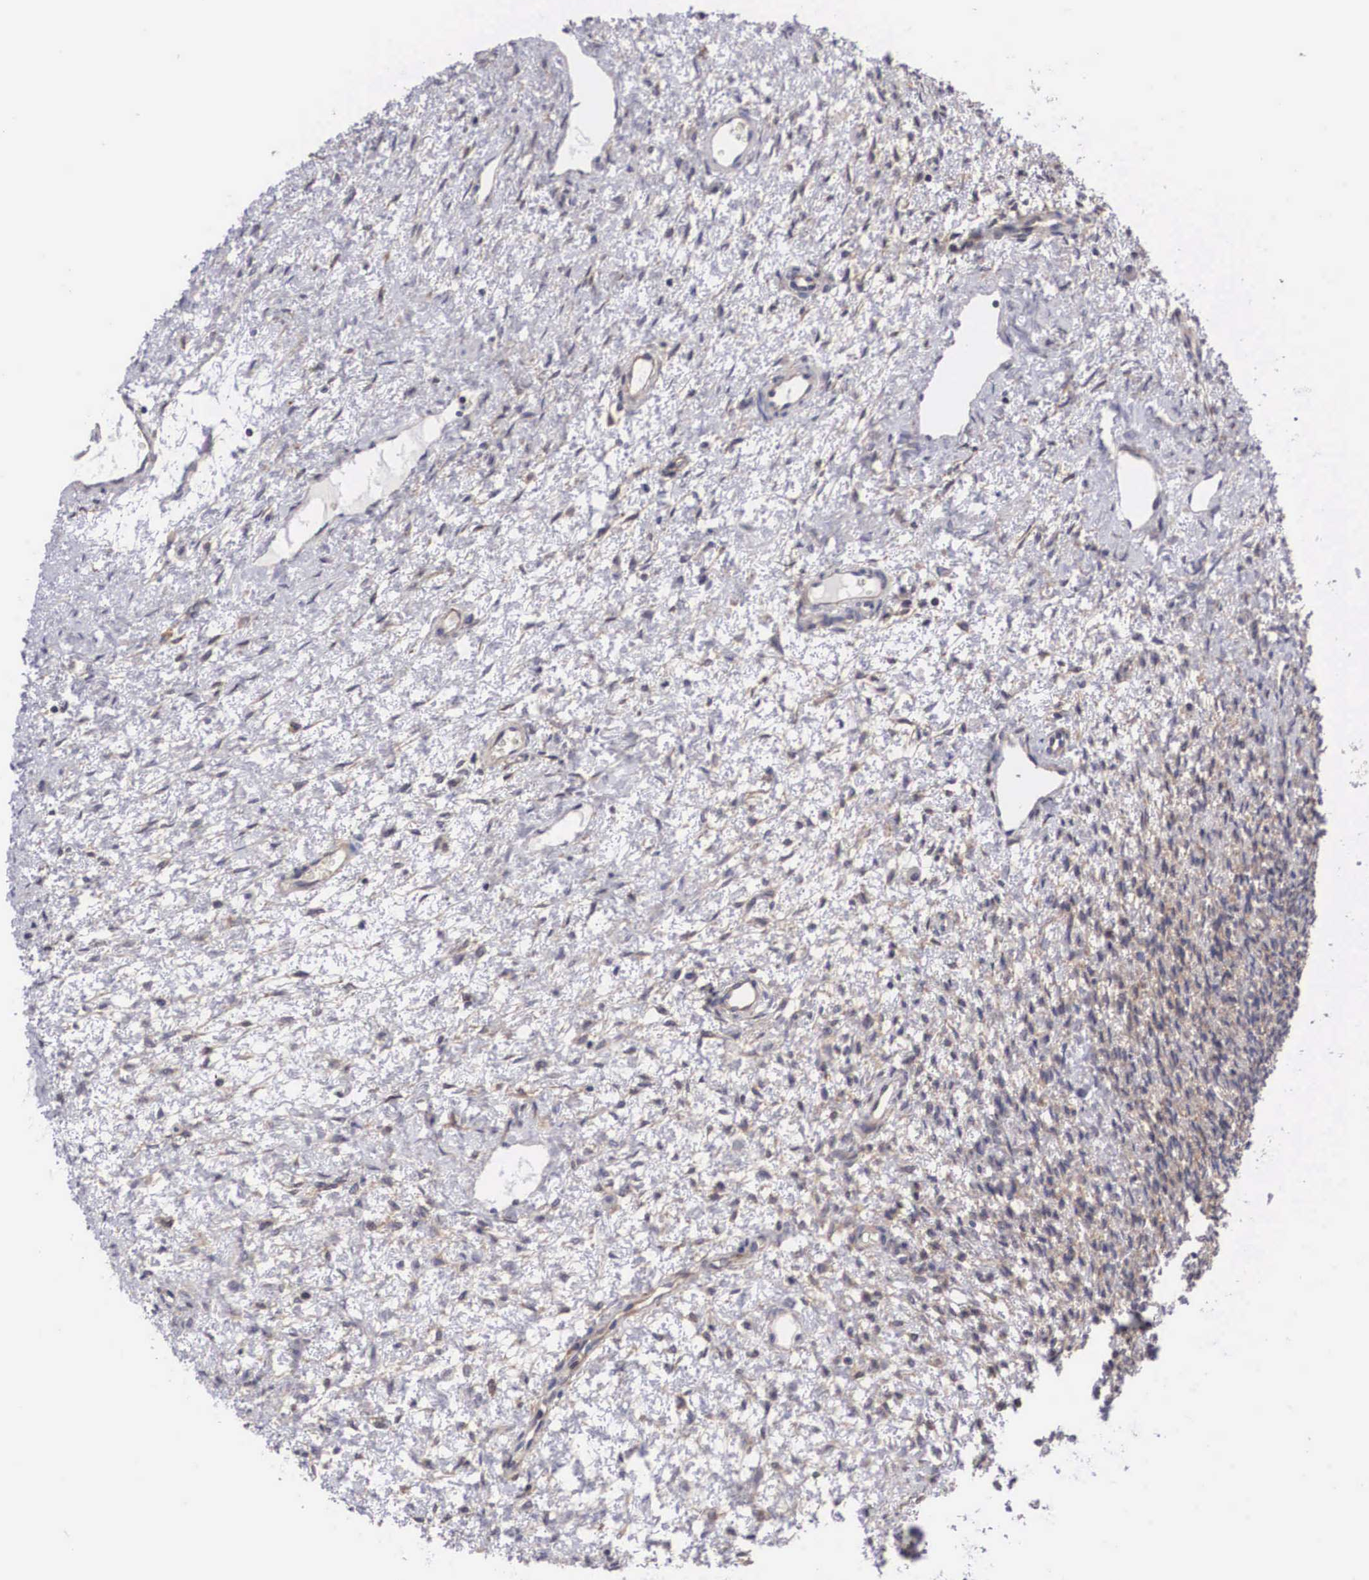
{"staining": {"intensity": "negative", "quantity": "none", "location": "none"}, "tissue": "ovary", "cell_type": "Ovarian stroma cells", "image_type": "normal", "snomed": [{"axis": "morphology", "description": "Normal tissue, NOS"}, {"axis": "topography", "description": "Ovary"}], "caption": "DAB (3,3'-diaminobenzidine) immunohistochemical staining of benign ovary shows no significant staining in ovarian stroma cells. (DAB (3,3'-diaminobenzidine) IHC with hematoxylin counter stain).", "gene": "GRIPAP1", "patient": {"sex": "female", "age": 32}}